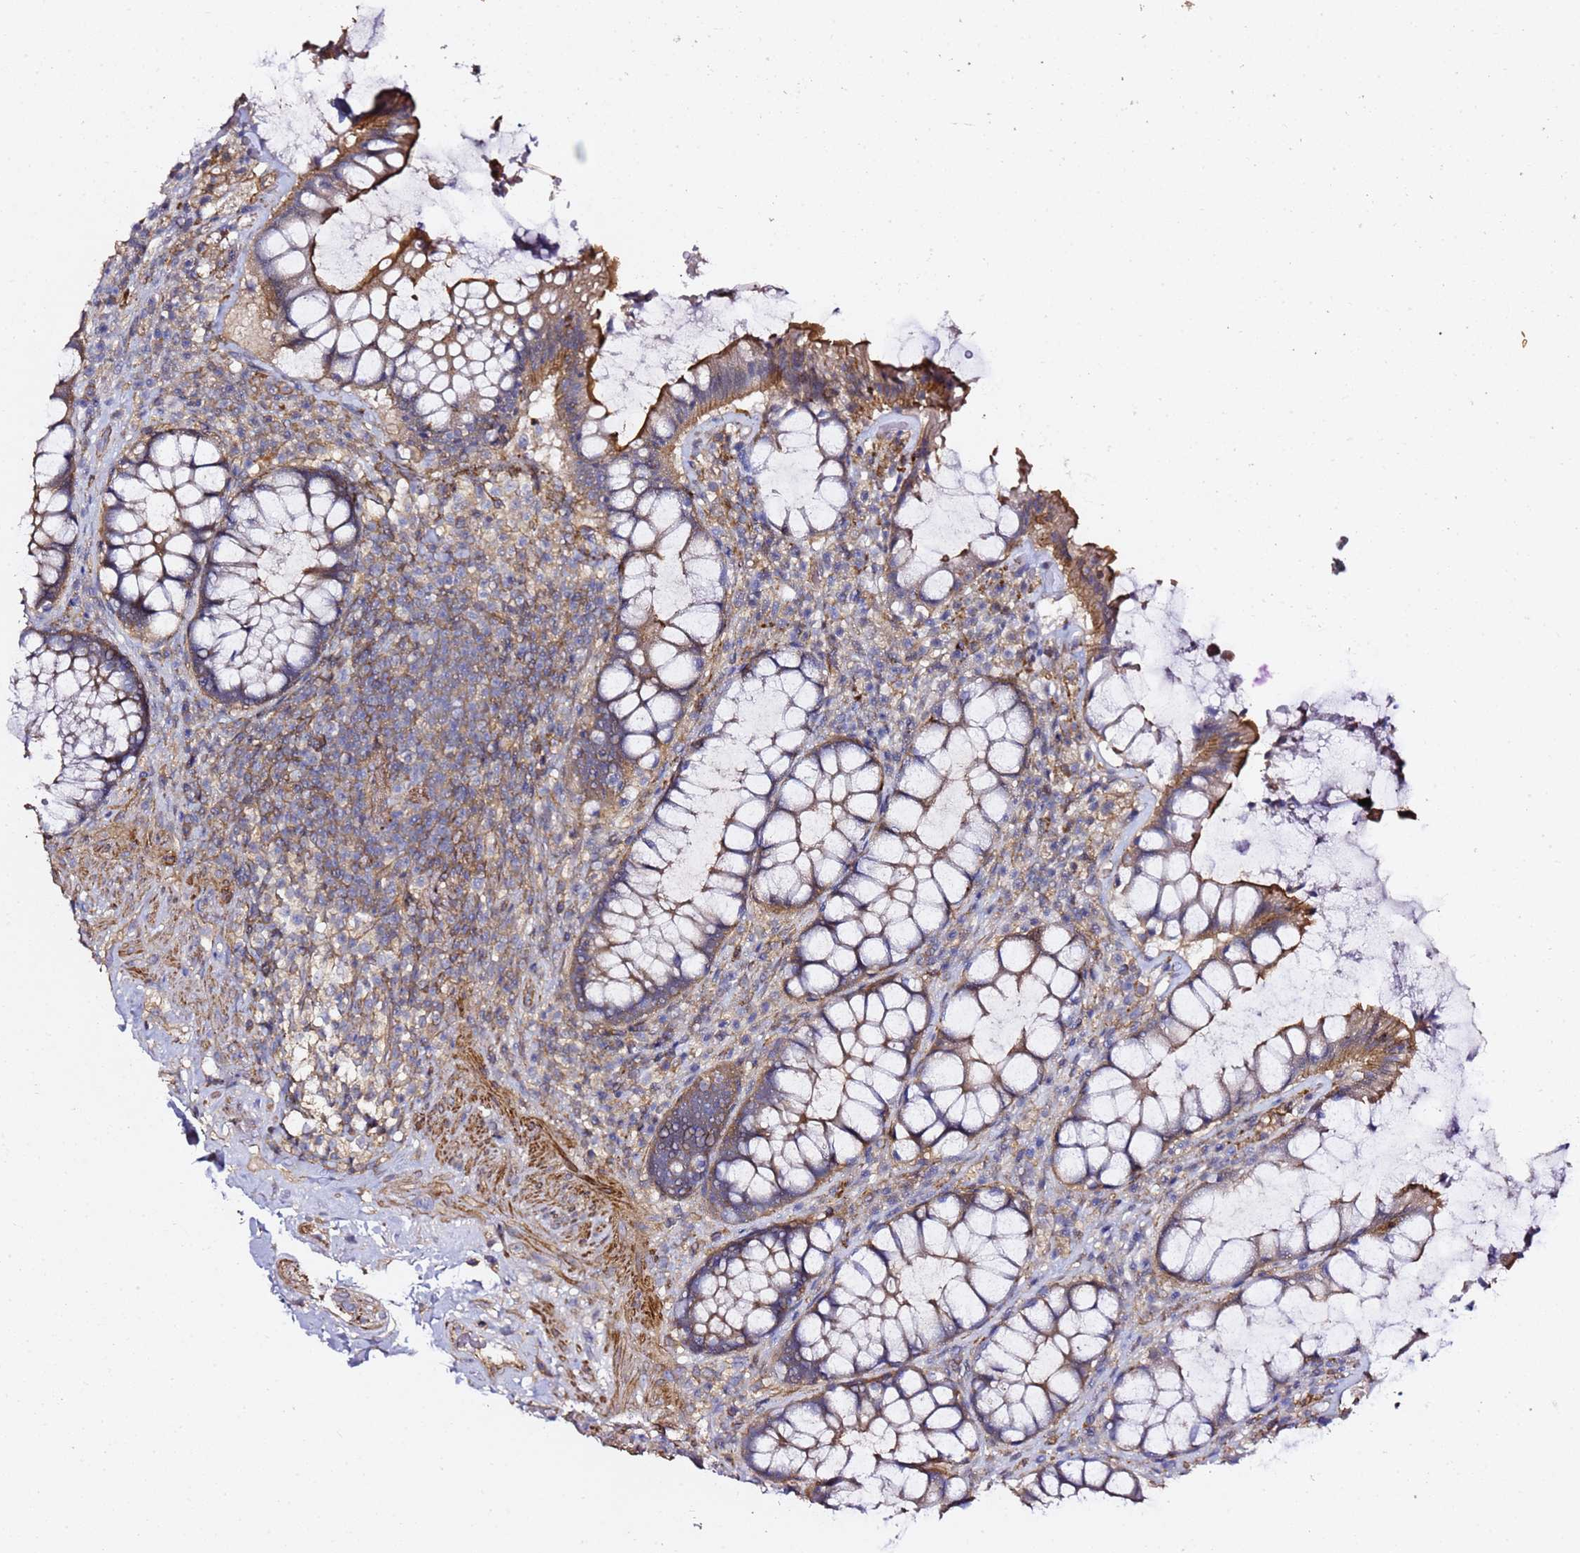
{"staining": {"intensity": "moderate", "quantity": ">75%", "location": "cytoplasmic/membranous"}, "tissue": "rectum", "cell_type": "Glandular cells", "image_type": "normal", "snomed": [{"axis": "morphology", "description": "Normal tissue, NOS"}, {"axis": "topography", "description": "Rectum"}], "caption": "Protein expression analysis of benign human rectum reveals moderate cytoplasmic/membranous positivity in approximately >75% of glandular cells.", "gene": "ZFP36L2", "patient": {"sex": "female", "age": 58}}